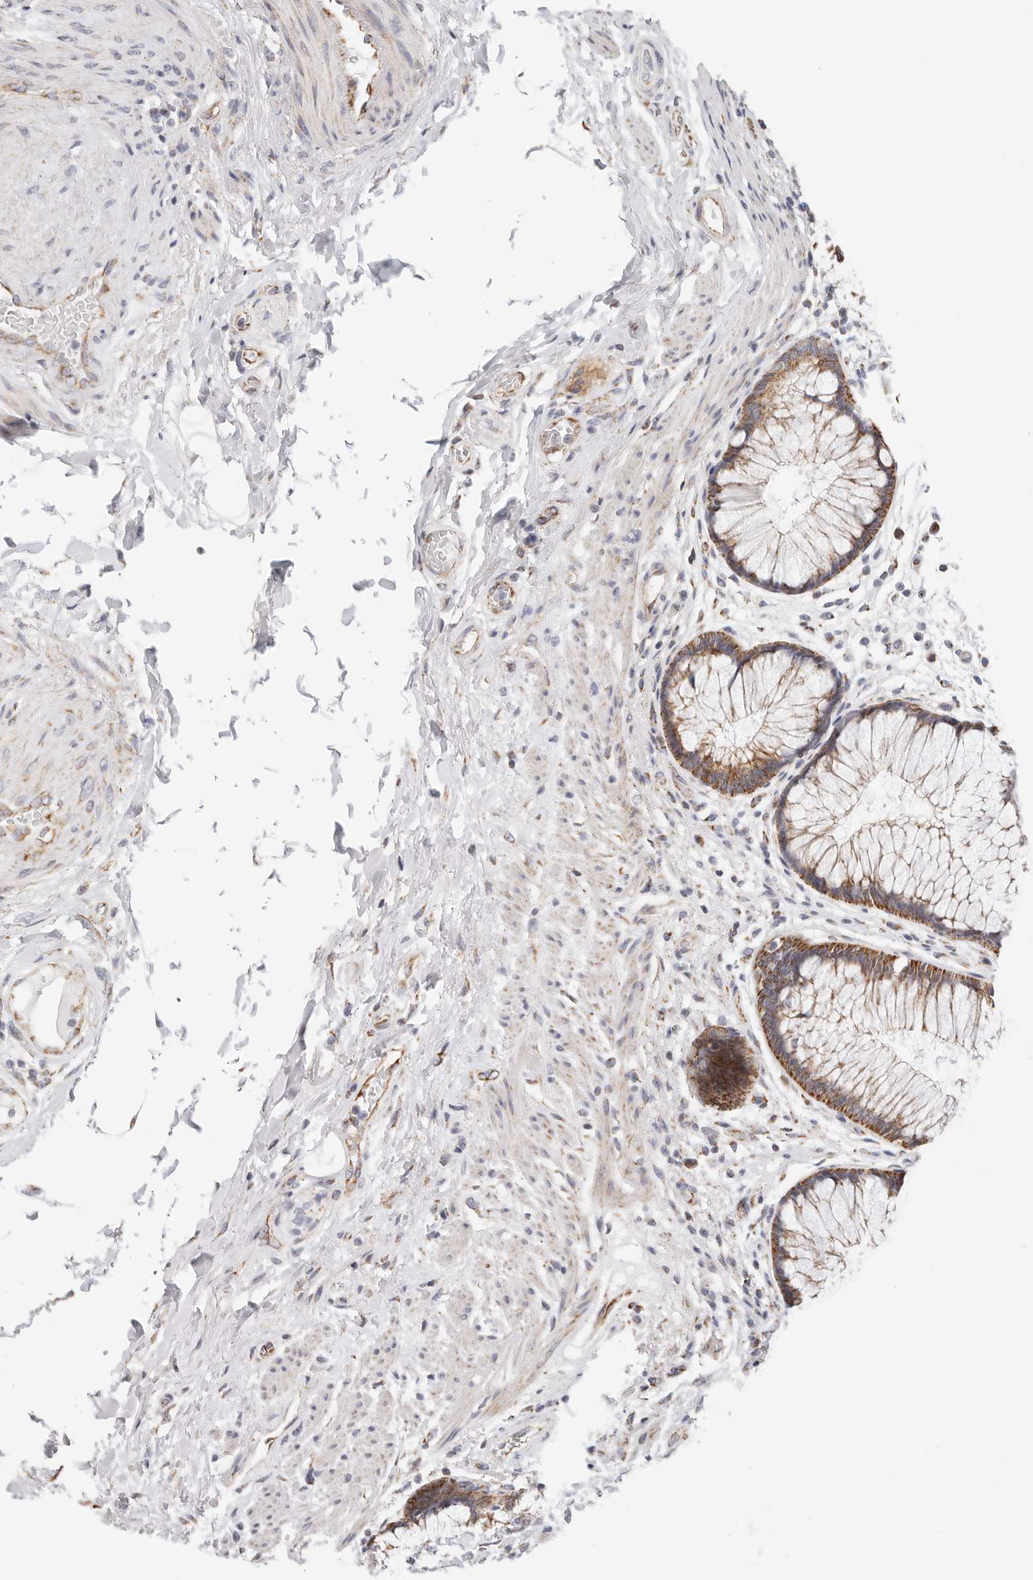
{"staining": {"intensity": "moderate", "quantity": ">75%", "location": "cytoplasmic/membranous"}, "tissue": "rectum", "cell_type": "Glandular cells", "image_type": "normal", "snomed": [{"axis": "morphology", "description": "Normal tissue, NOS"}, {"axis": "topography", "description": "Rectum"}], "caption": "High-magnification brightfield microscopy of unremarkable rectum stained with DAB (brown) and counterstained with hematoxylin (blue). glandular cells exhibit moderate cytoplasmic/membranous expression is seen in about>75% of cells.", "gene": "AFDN", "patient": {"sex": "male", "age": 51}}